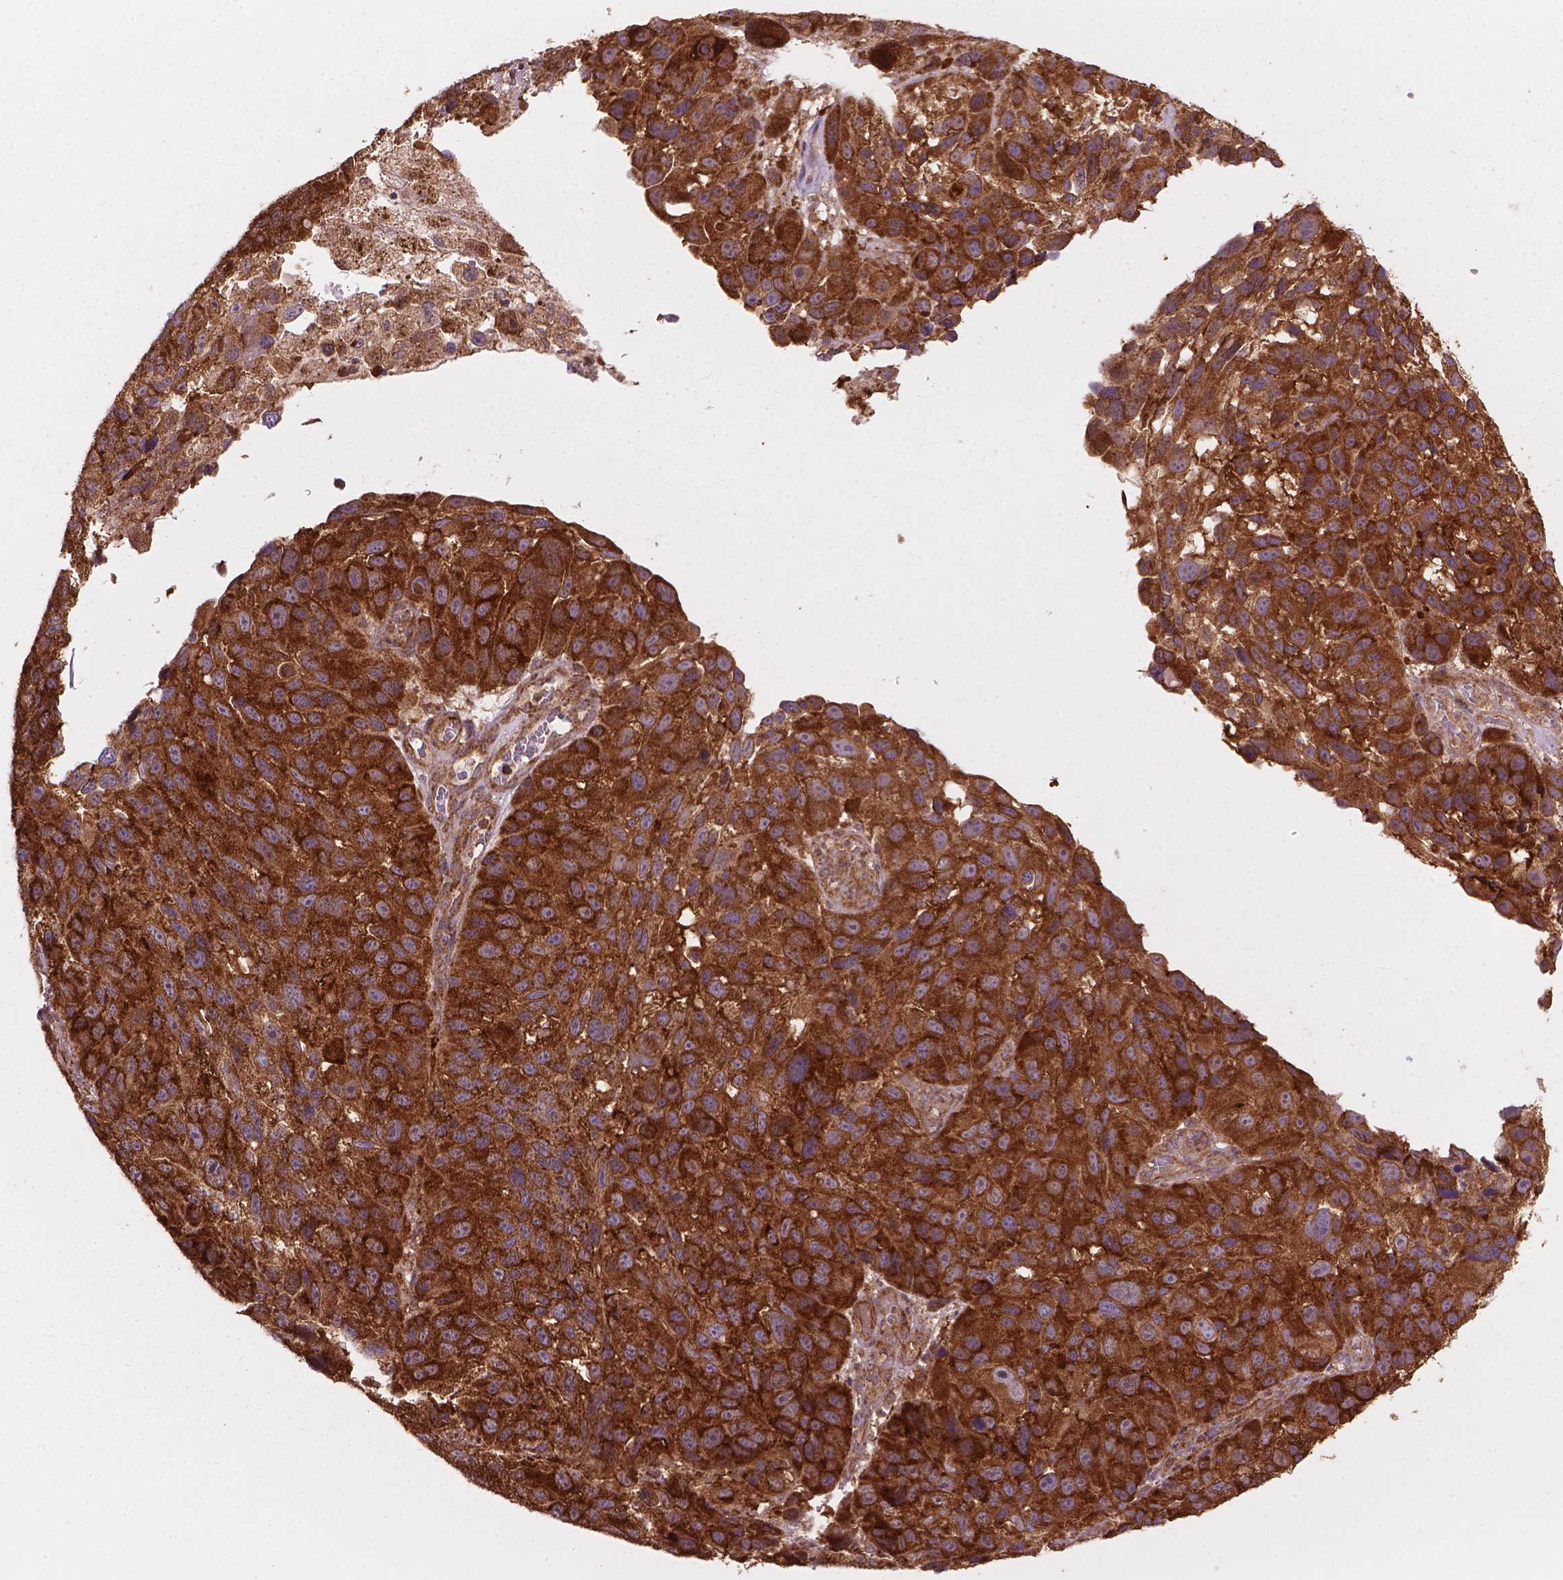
{"staining": {"intensity": "strong", "quantity": ">75%", "location": "cytoplasmic/membranous"}, "tissue": "melanoma", "cell_type": "Tumor cells", "image_type": "cancer", "snomed": [{"axis": "morphology", "description": "Malignant melanoma, NOS"}, {"axis": "topography", "description": "Skin"}], "caption": "Malignant melanoma tissue shows strong cytoplasmic/membranous positivity in about >75% of tumor cells", "gene": "VARS2", "patient": {"sex": "male", "age": 53}}